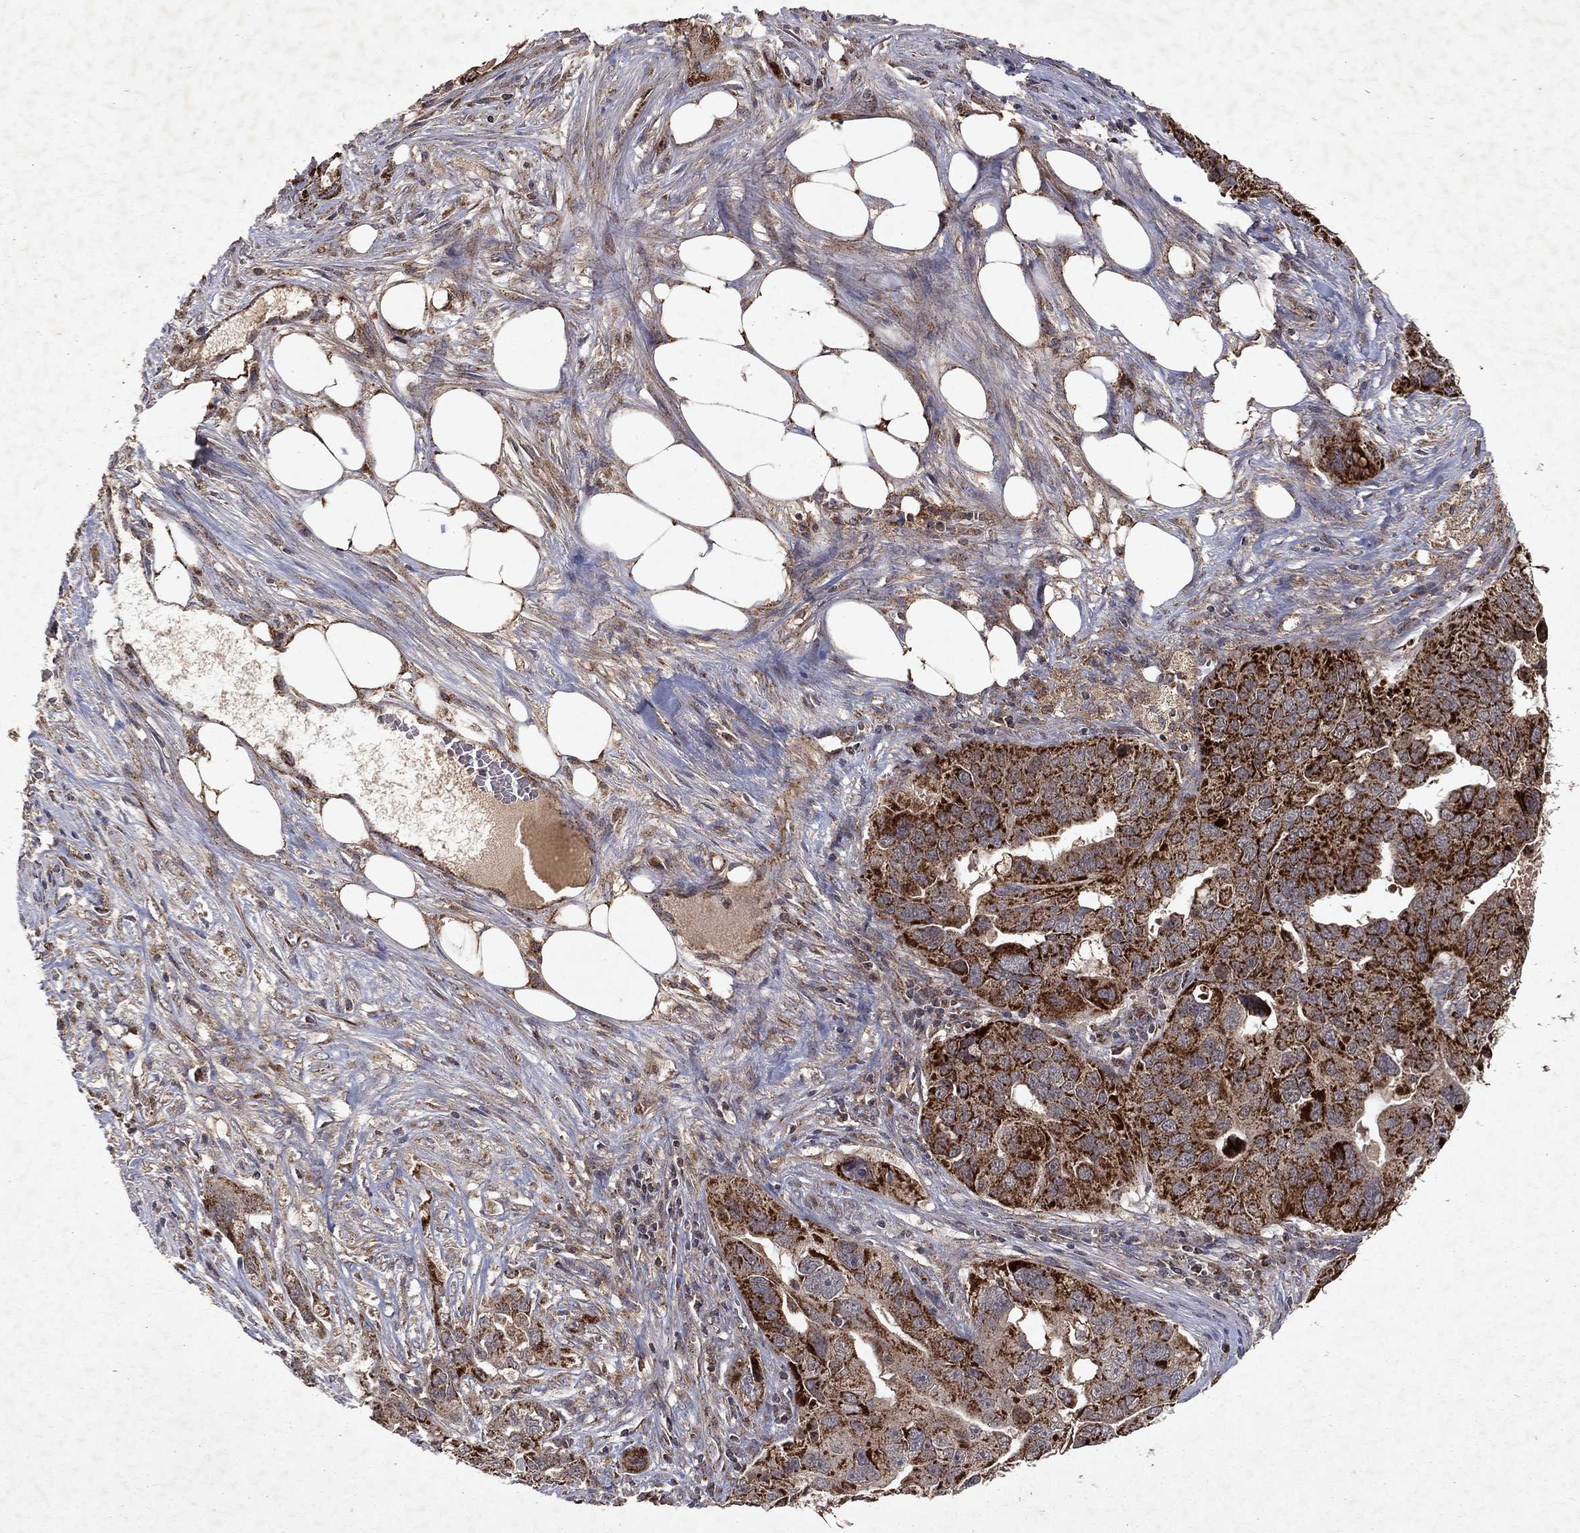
{"staining": {"intensity": "strong", "quantity": ">75%", "location": "cytoplasmic/membranous"}, "tissue": "ovarian cancer", "cell_type": "Tumor cells", "image_type": "cancer", "snomed": [{"axis": "morphology", "description": "Carcinoma, endometroid"}, {"axis": "topography", "description": "Soft tissue"}, {"axis": "topography", "description": "Ovary"}], "caption": "A histopathology image of human ovarian cancer stained for a protein shows strong cytoplasmic/membranous brown staining in tumor cells. (DAB IHC with brightfield microscopy, high magnification).", "gene": "PYROXD2", "patient": {"sex": "female", "age": 52}}